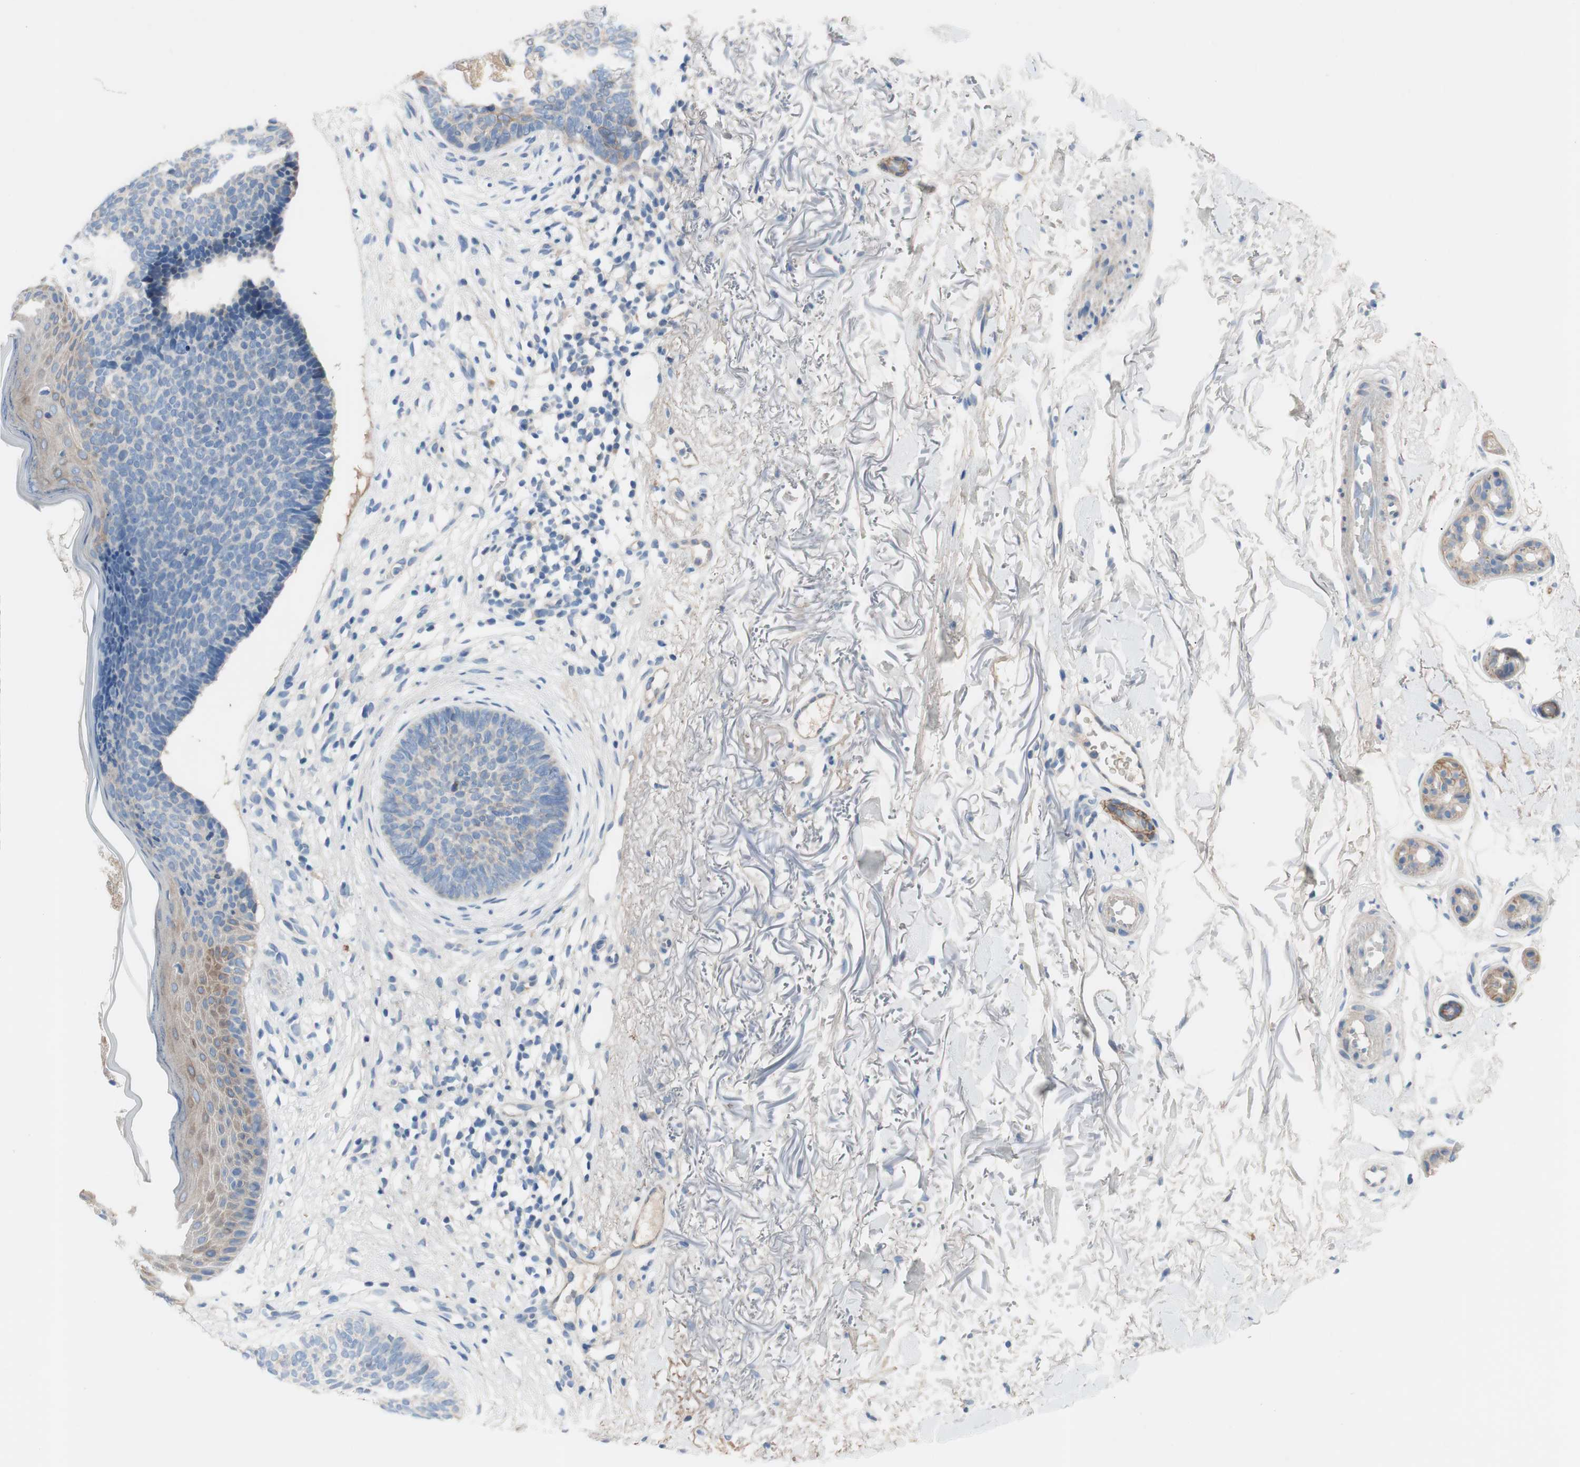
{"staining": {"intensity": "negative", "quantity": "none", "location": "none"}, "tissue": "skin cancer", "cell_type": "Tumor cells", "image_type": "cancer", "snomed": [{"axis": "morphology", "description": "Basal cell carcinoma"}, {"axis": "topography", "description": "Skin"}], "caption": "This is an IHC histopathology image of skin basal cell carcinoma. There is no expression in tumor cells.", "gene": "FDFT1", "patient": {"sex": "female", "age": 70}}